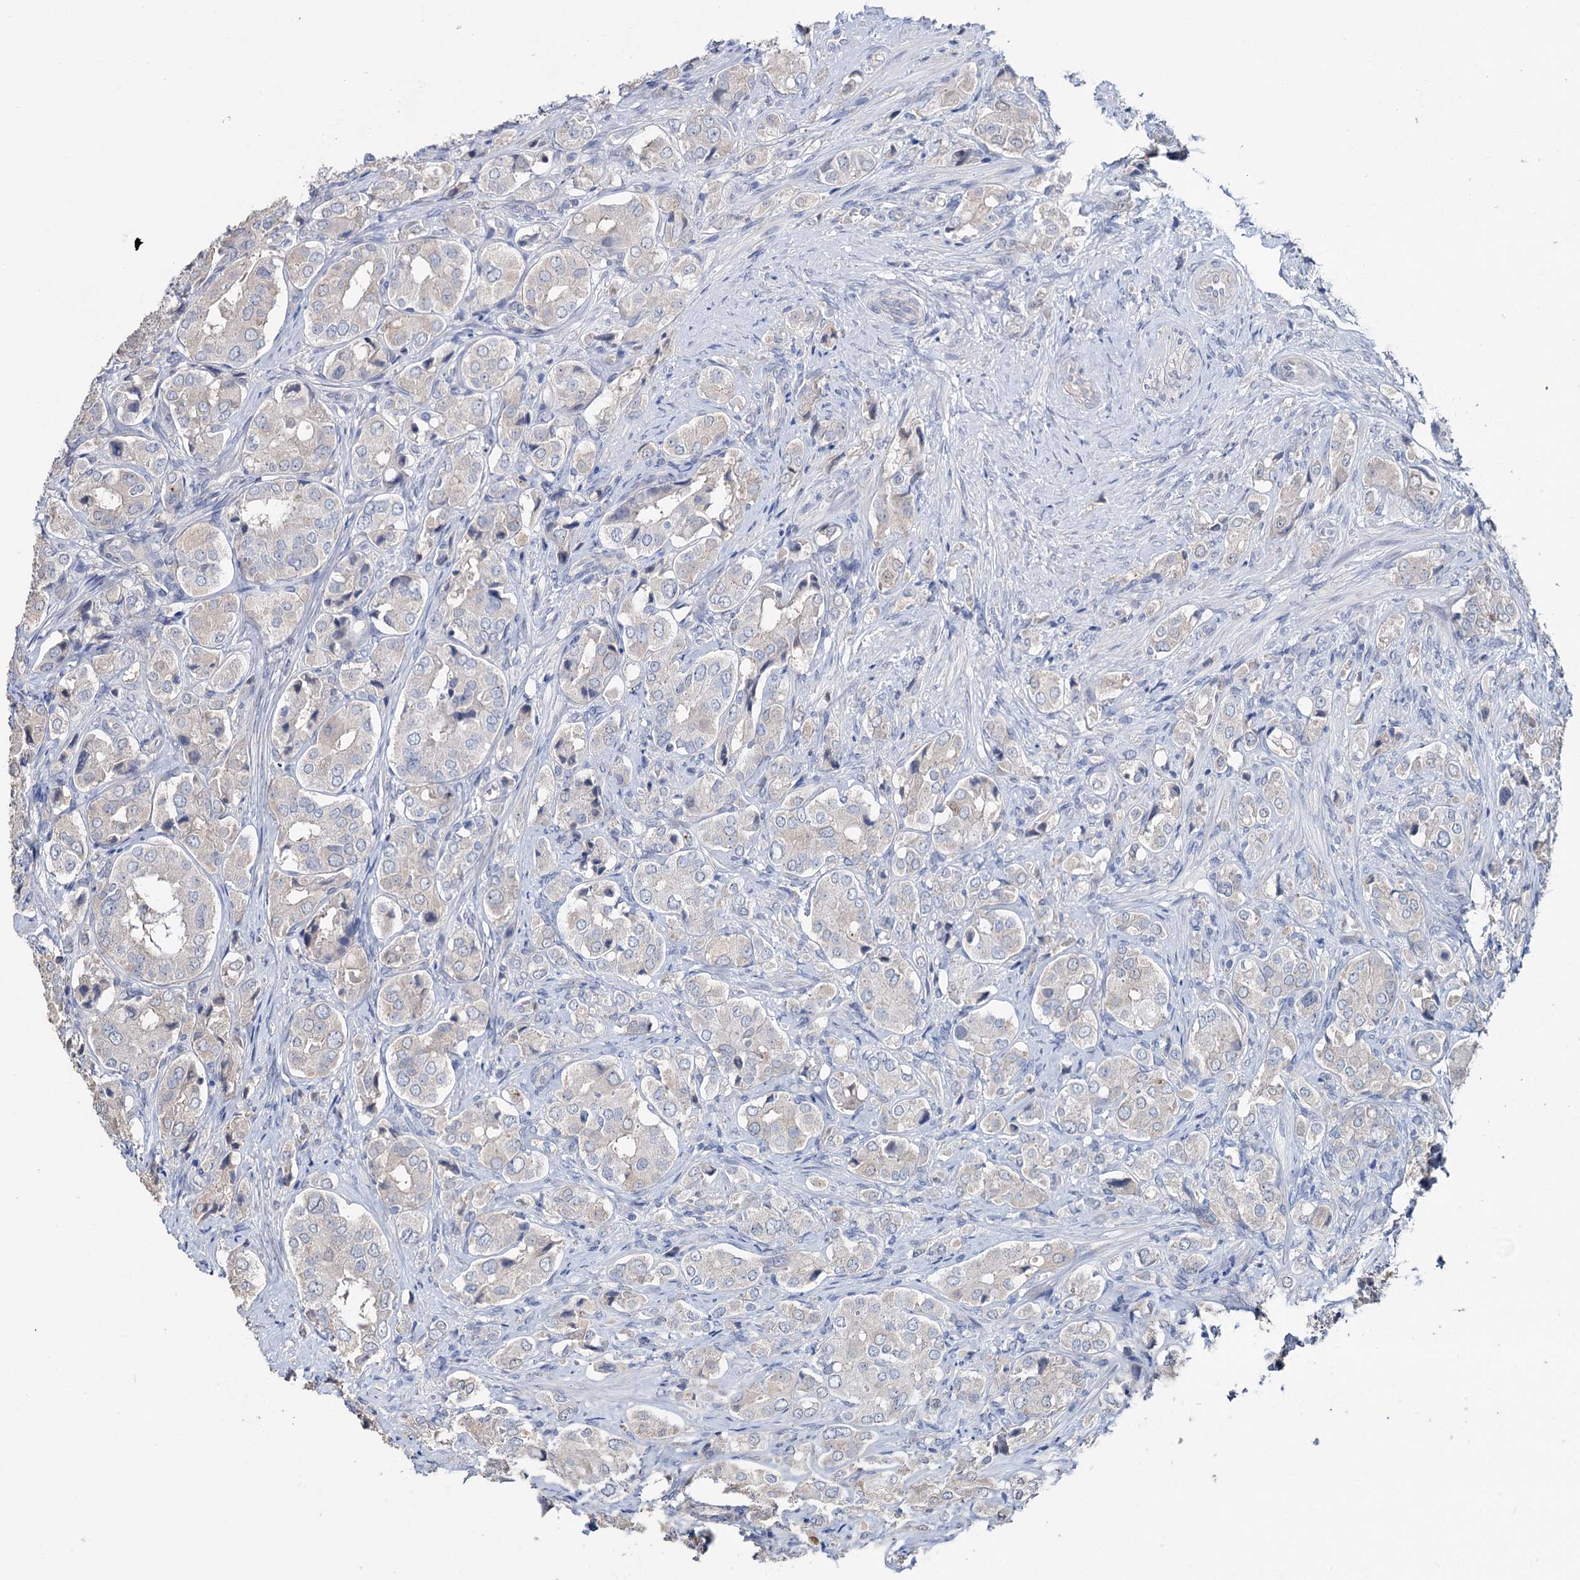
{"staining": {"intensity": "negative", "quantity": "none", "location": "none"}, "tissue": "prostate cancer", "cell_type": "Tumor cells", "image_type": "cancer", "snomed": [{"axis": "morphology", "description": "Adenocarcinoma, High grade"}, {"axis": "topography", "description": "Prostate"}], "caption": "Immunohistochemistry (IHC) of human prostate cancer demonstrates no staining in tumor cells.", "gene": "EPB41L5", "patient": {"sex": "male", "age": 65}}